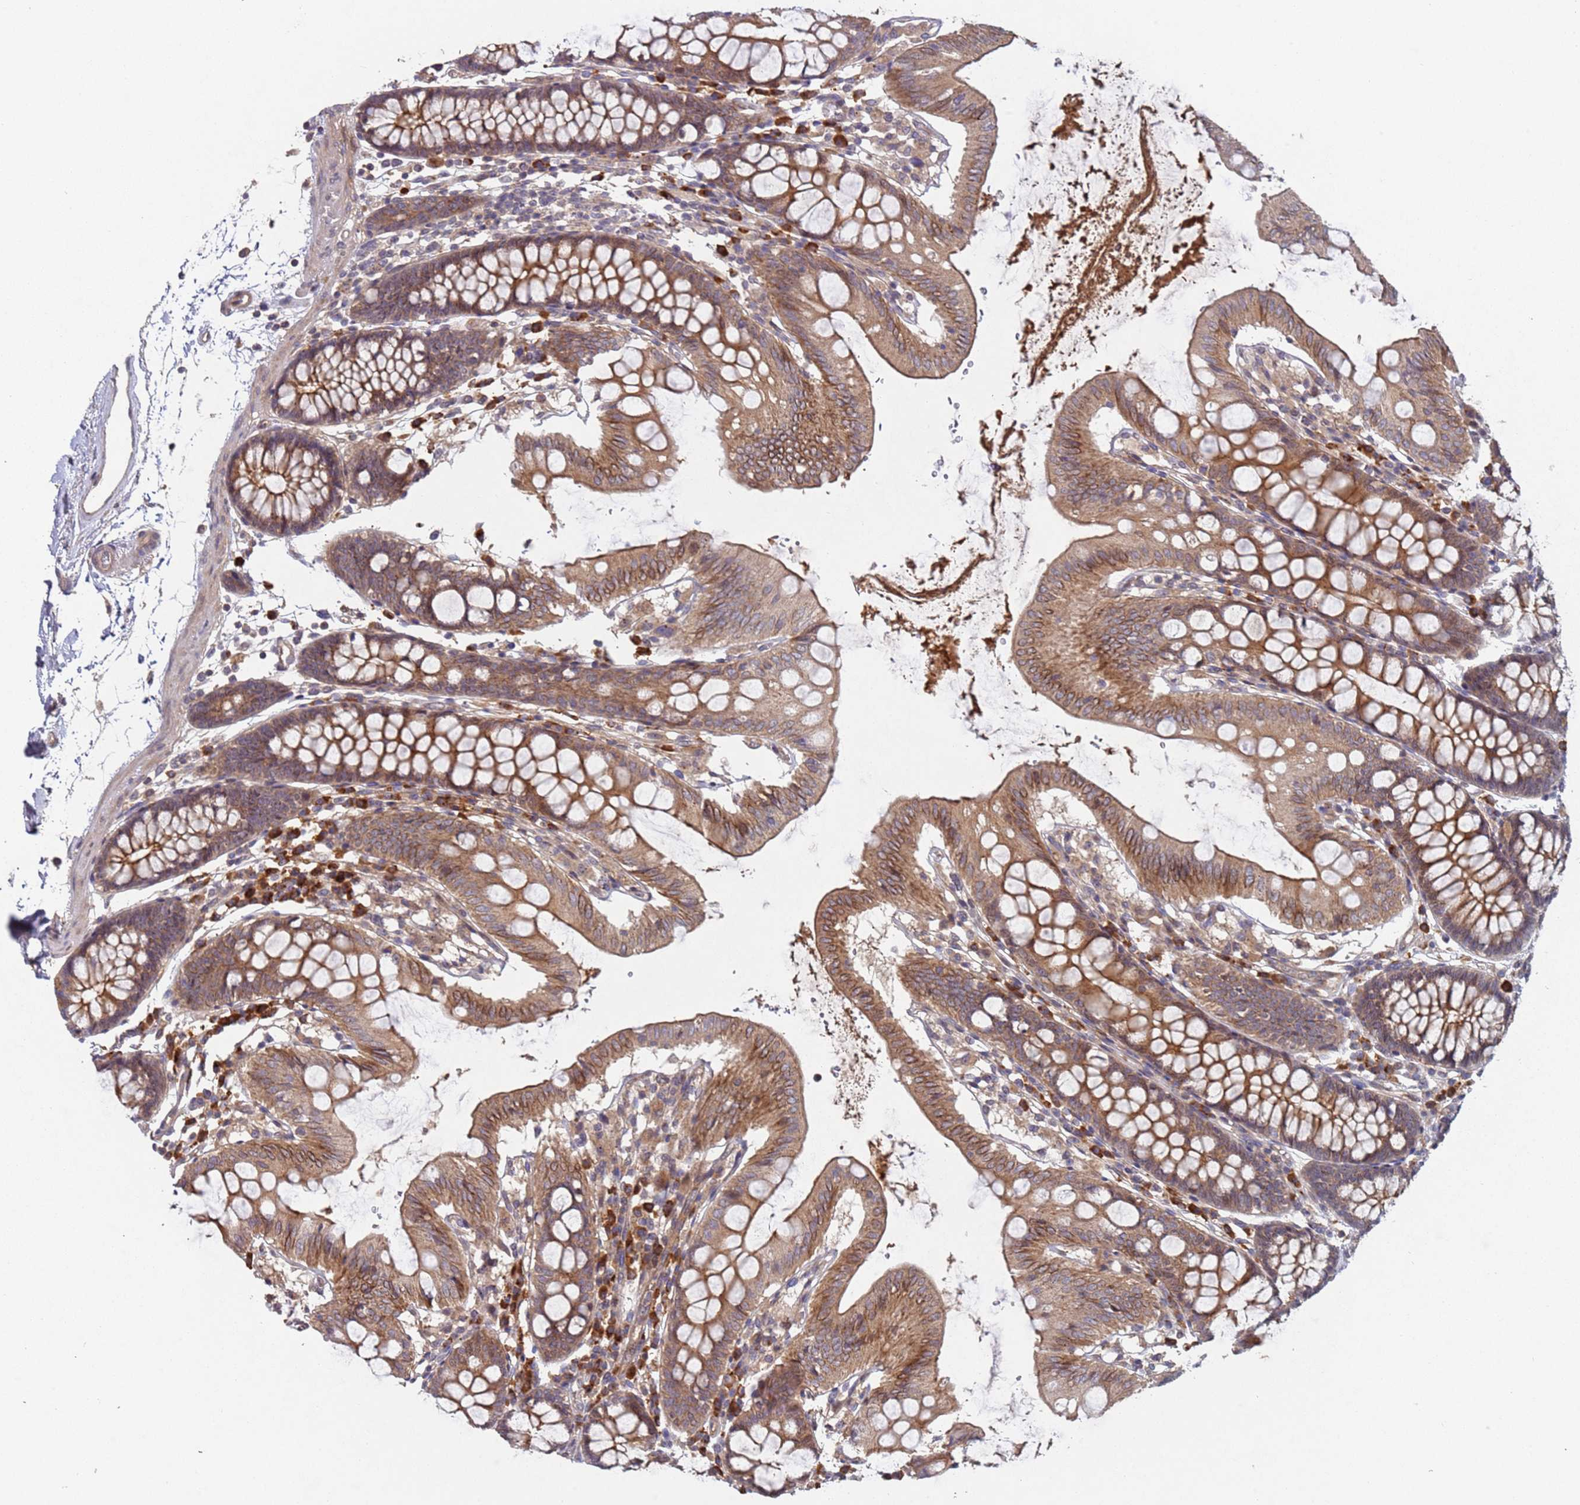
{"staining": {"intensity": "moderate", "quantity": ">75%", "location": "cytoplasmic/membranous"}, "tissue": "colon", "cell_type": "Endothelial cells", "image_type": "normal", "snomed": [{"axis": "morphology", "description": "Normal tissue, NOS"}, {"axis": "topography", "description": "Colon"}], "caption": "IHC micrograph of benign human colon stained for a protein (brown), which displays medium levels of moderate cytoplasmic/membranous staining in approximately >75% of endothelial cells.", "gene": "KANSL1L", "patient": {"sex": "male", "age": 75}}